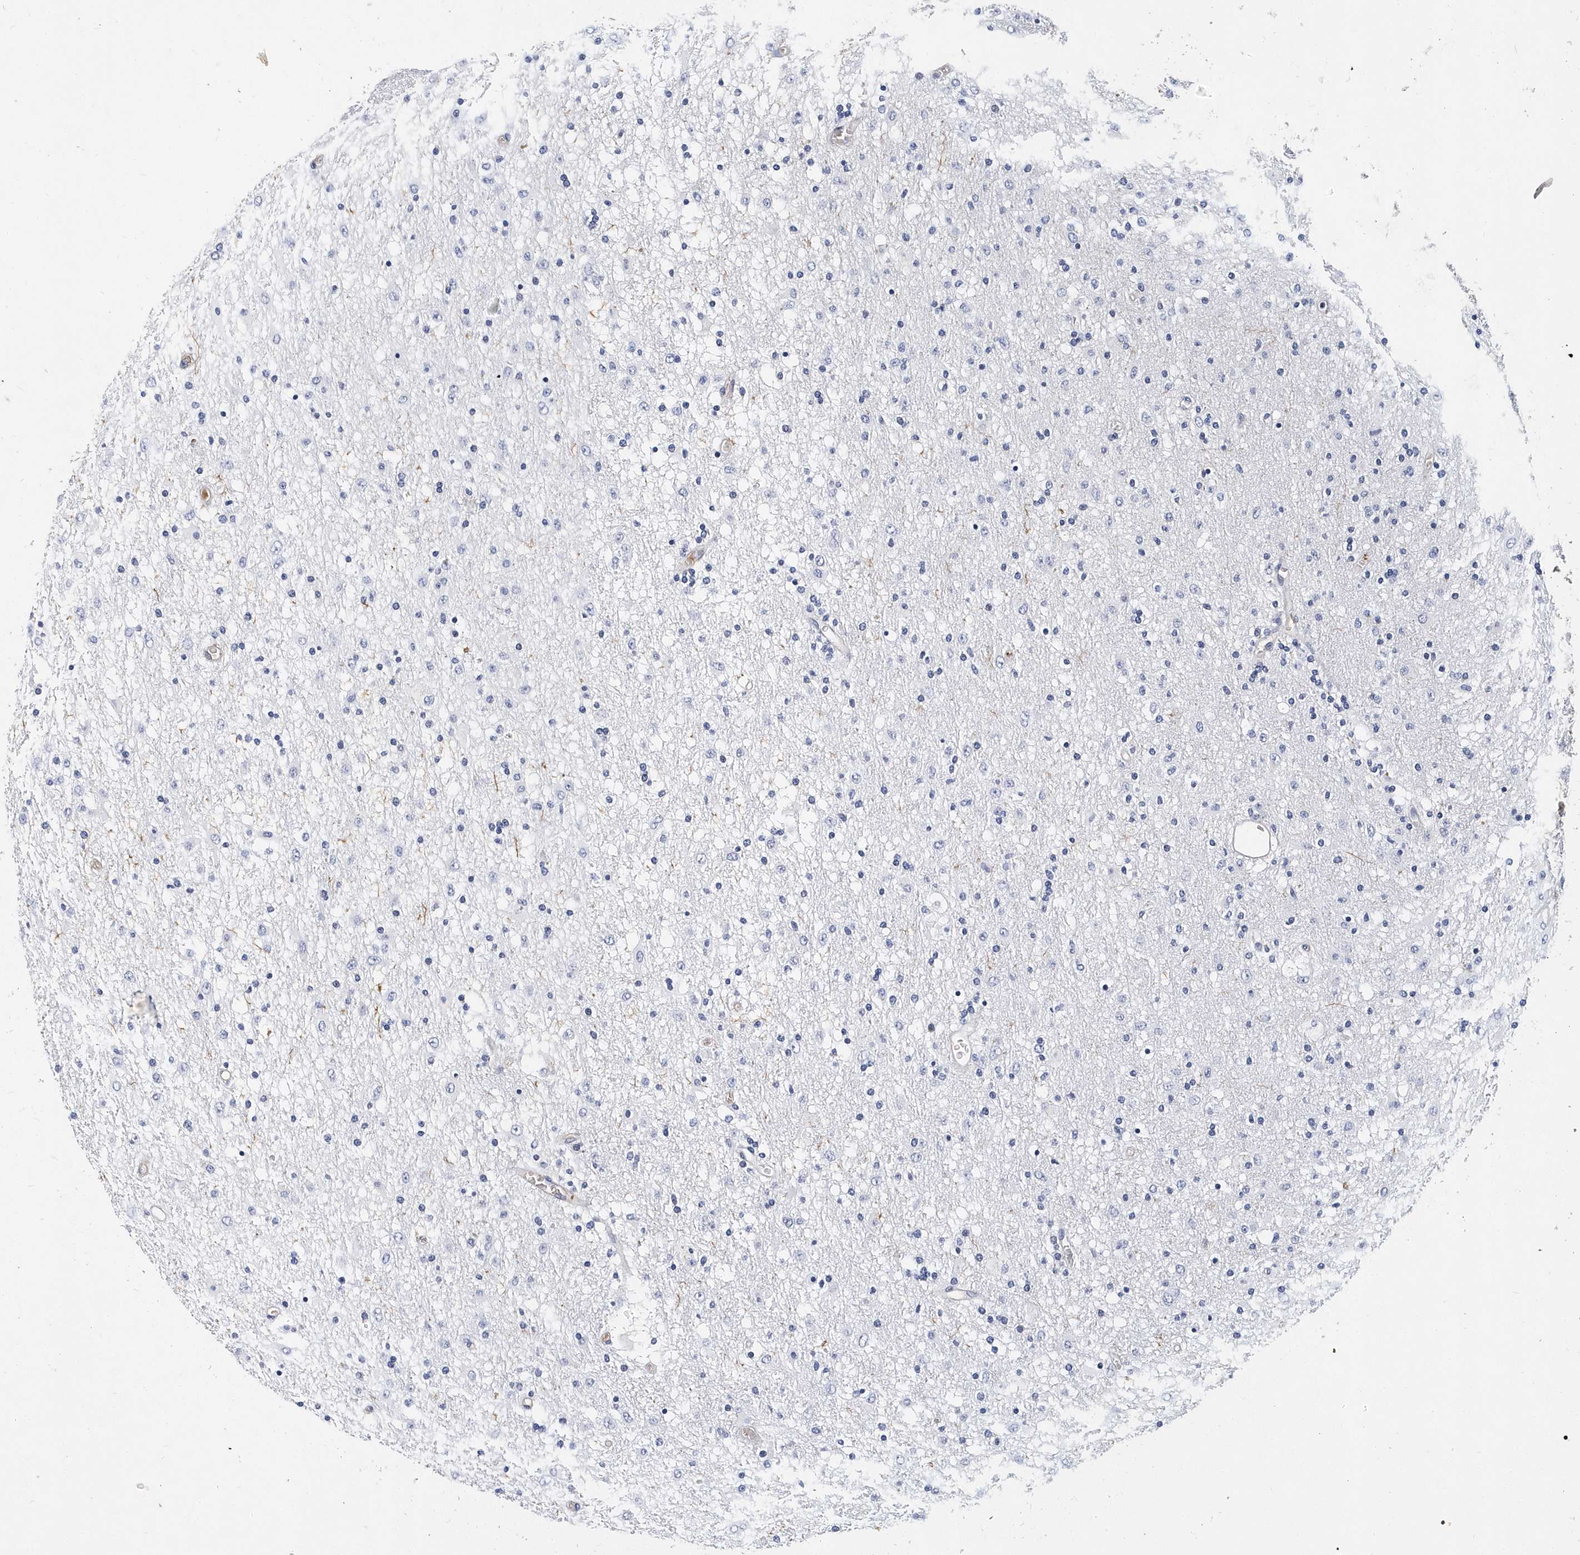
{"staining": {"intensity": "negative", "quantity": "none", "location": "none"}, "tissue": "glioma", "cell_type": "Tumor cells", "image_type": "cancer", "snomed": [{"axis": "morphology", "description": "Glioma, malignant, Low grade"}, {"axis": "topography", "description": "Brain"}], "caption": "Low-grade glioma (malignant) stained for a protein using immunohistochemistry (IHC) displays no staining tumor cells.", "gene": "ITGA2B", "patient": {"sex": "male", "age": 65}}